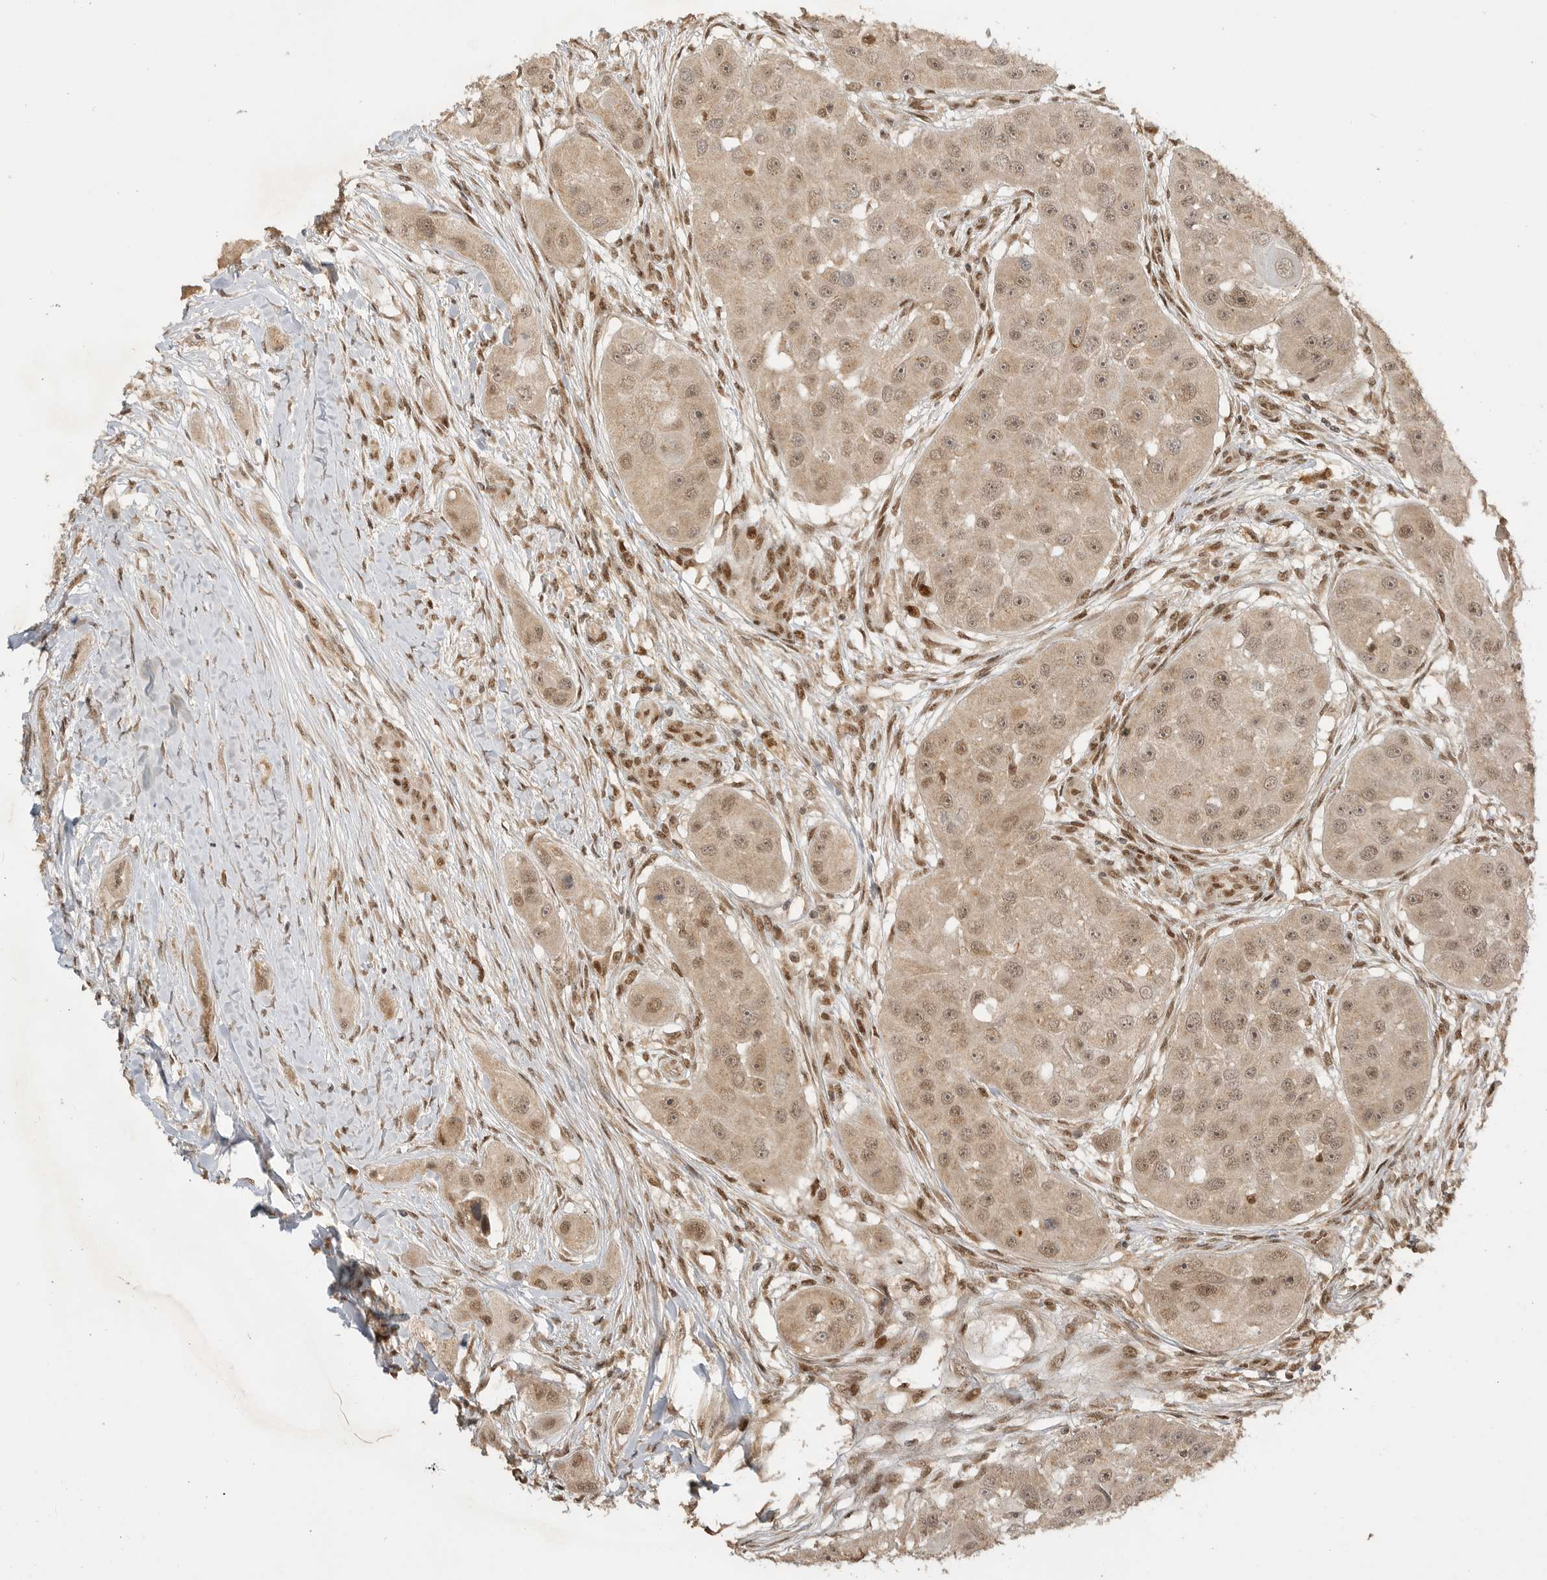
{"staining": {"intensity": "weak", "quantity": ">75%", "location": "cytoplasmic/membranous,nuclear"}, "tissue": "head and neck cancer", "cell_type": "Tumor cells", "image_type": "cancer", "snomed": [{"axis": "morphology", "description": "Normal tissue, NOS"}, {"axis": "morphology", "description": "Squamous cell carcinoma, NOS"}, {"axis": "topography", "description": "Skeletal muscle"}, {"axis": "topography", "description": "Head-Neck"}], "caption": "Weak cytoplasmic/membranous and nuclear positivity for a protein is appreciated in about >75% of tumor cells of head and neck squamous cell carcinoma using immunohistochemistry (IHC).", "gene": "ALKAL1", "patient": {"sex": "male", "age": 51}}